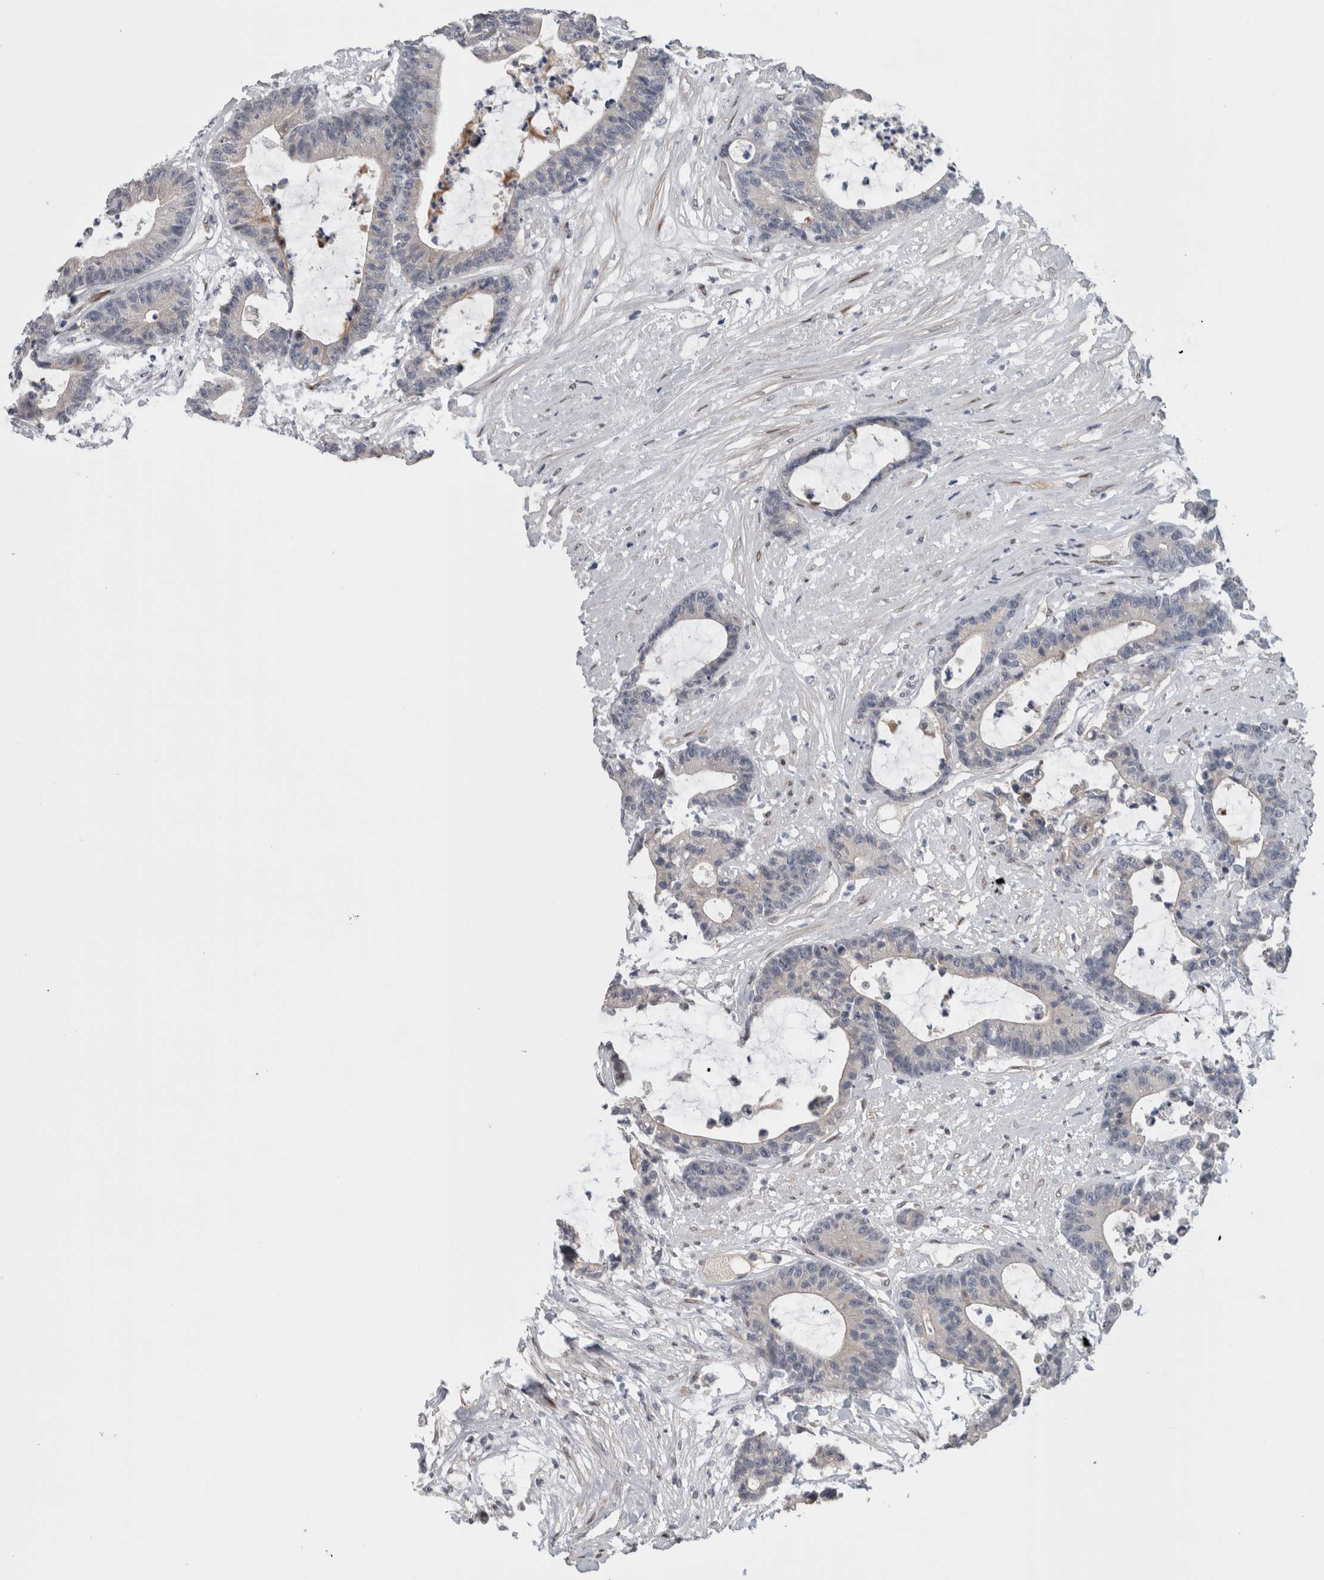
{"staining": {"intensity": "negative", "quantity": "none", "location": "none"}, "tissue": "colorectal cancer", "cell_type": "Tumor cells", "image_type": "cancer", "snomed": [{"axis": "morphology", "description": "Adenocarcinoma, NOS"}, {"axis": "topography", "description": "Colon"}], "caption": "An immunohistochemistry (IHC) histopathology image of colorectal adenocarcinoma is shown. There is no staining in tumor cells of colorectal adenocarcinoma.", "gene": "DMTN", "patient": {"sex": "female", "age": 84}}